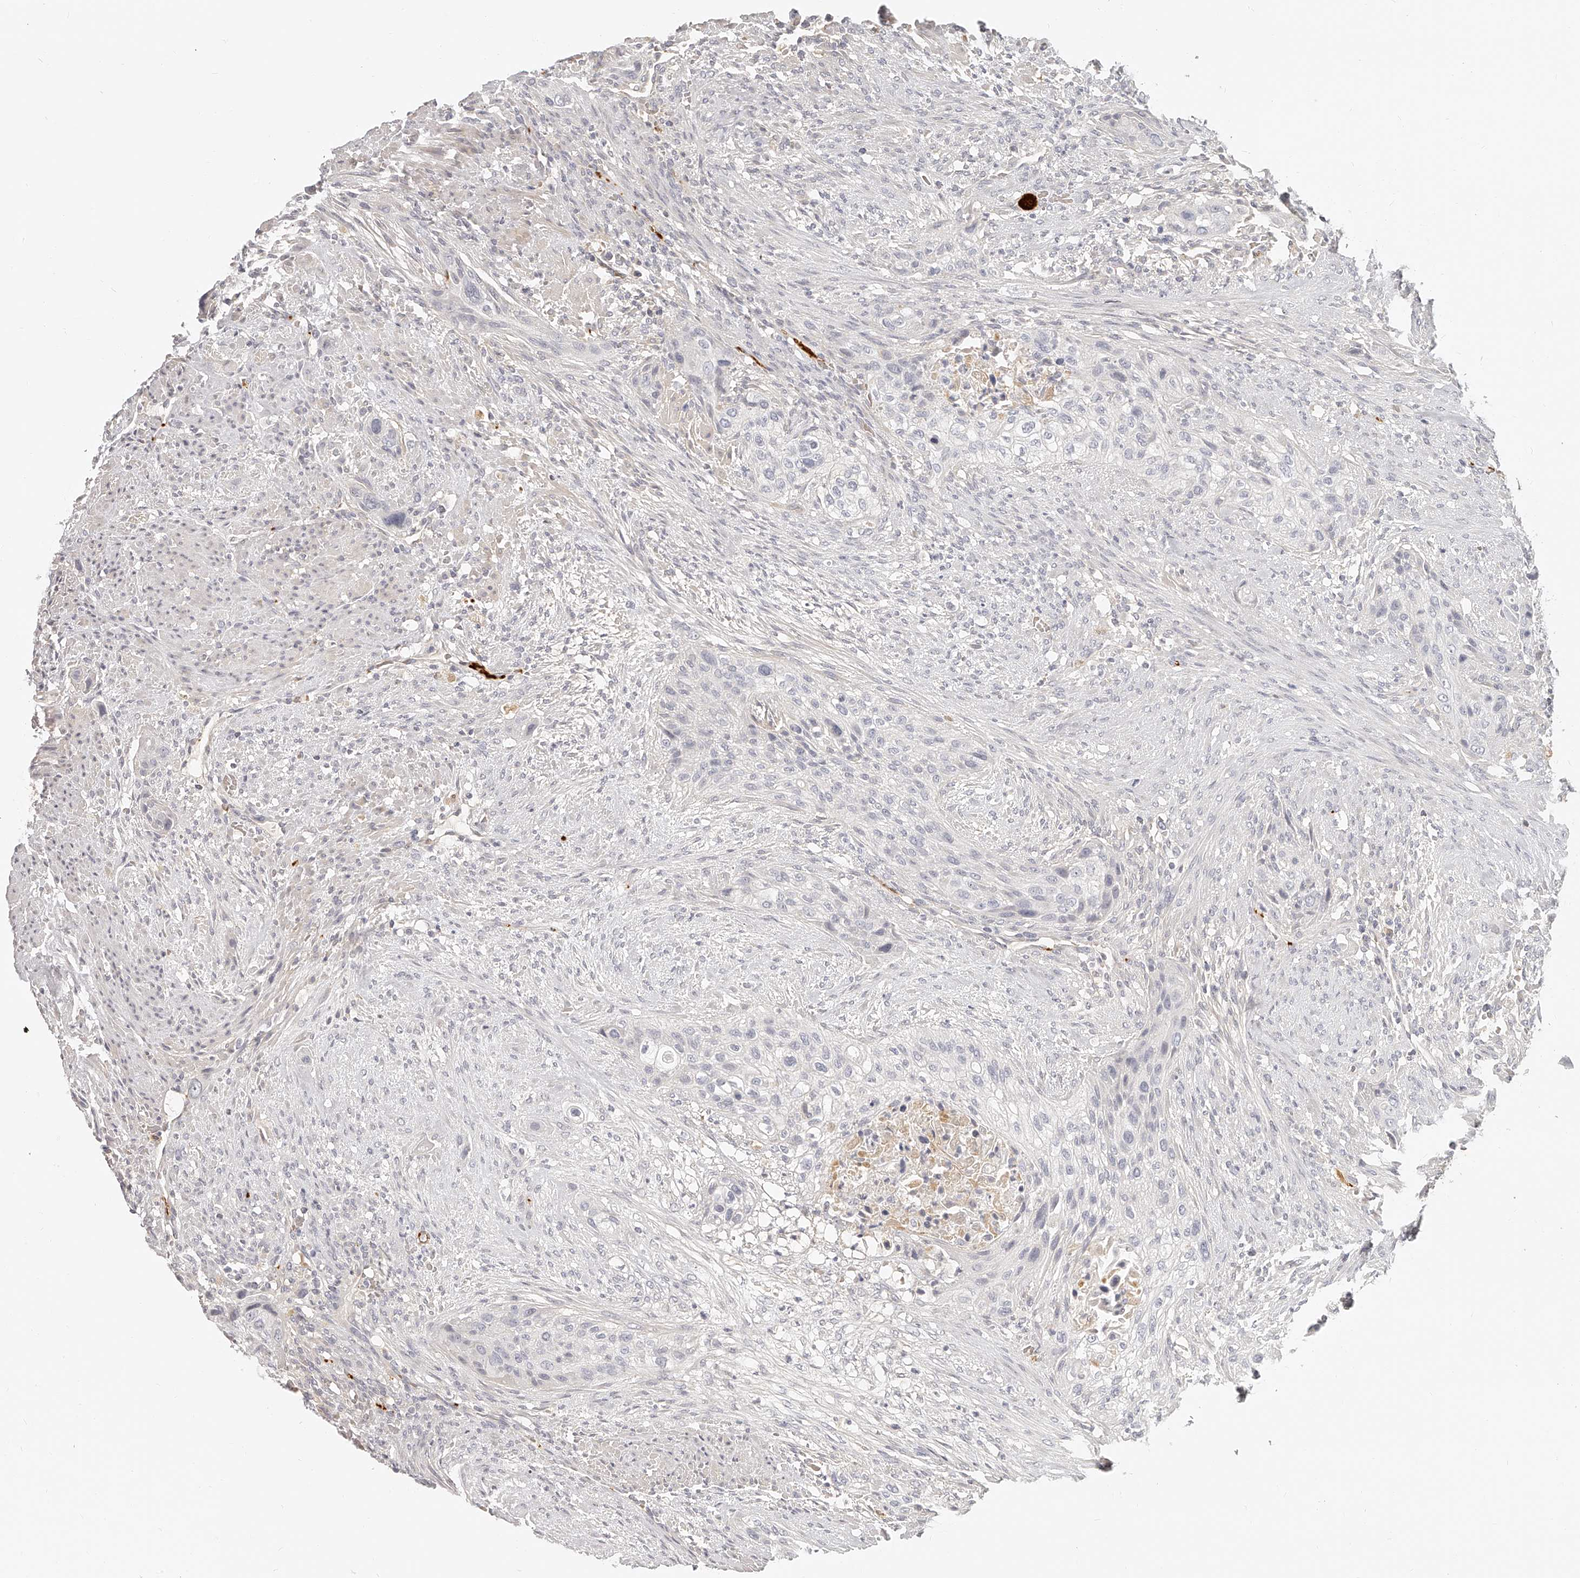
{"staining": {"intensity": "negative", "quantity": "none", "location": "none"}, "tissue": "urothelial cancer", "cell_type": "Tumor cells", "image_type": "cancer", "snomed": [{"axis": "morphology", "description": "Urothelial carcinoma, High grade"}, {"axis": "topography", "description": "Urinary bladder"}], "caption": "Urothelial cancer was stained to show a protein in brown. There is no significant expression in tumor cells.", "gene": "ITGB3", "patient": {"sex": "male", "age": 35}}